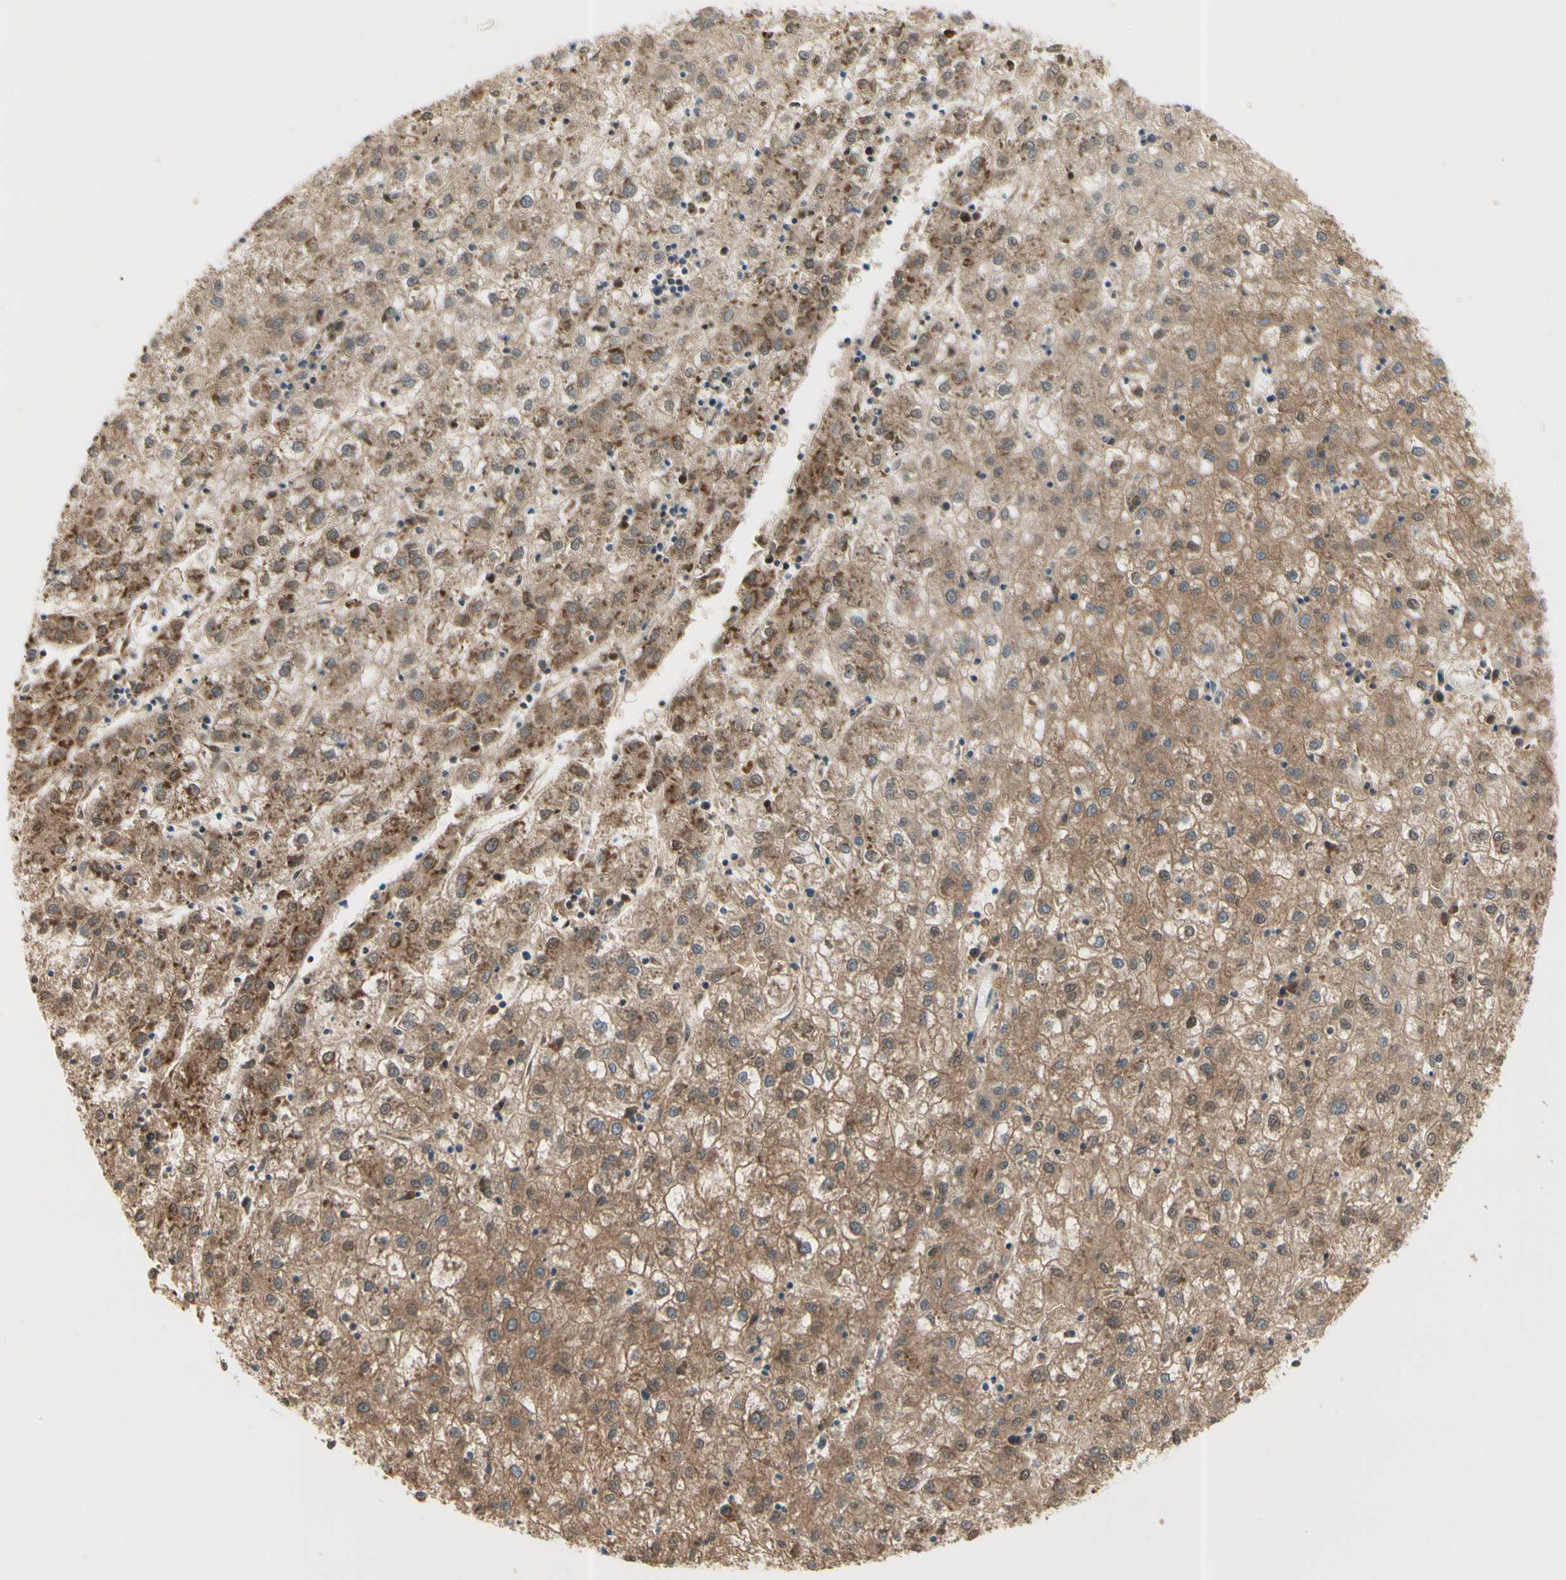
{"staining": {"intensity": "moderate", "quantity": ">75%", "location": "cytoplasmic/membranous"}, "tissue": "liver cancer", "cell_type": "Tumor cells", "image_type": "cancer", "snomed": [{"axis": "morphology", "description": "Carcinoma, Hepatocellular, NOS"}, {"axis": "topography", "description": "Liver"}], "caption": "Moderate cytoplasmic/membranous staining for a protein is appreciated in approximately >75% of tumor cells of liver cancer using IHC.", "gene": "IRAG1", "patient": {"sex": "male", "age": 72}}